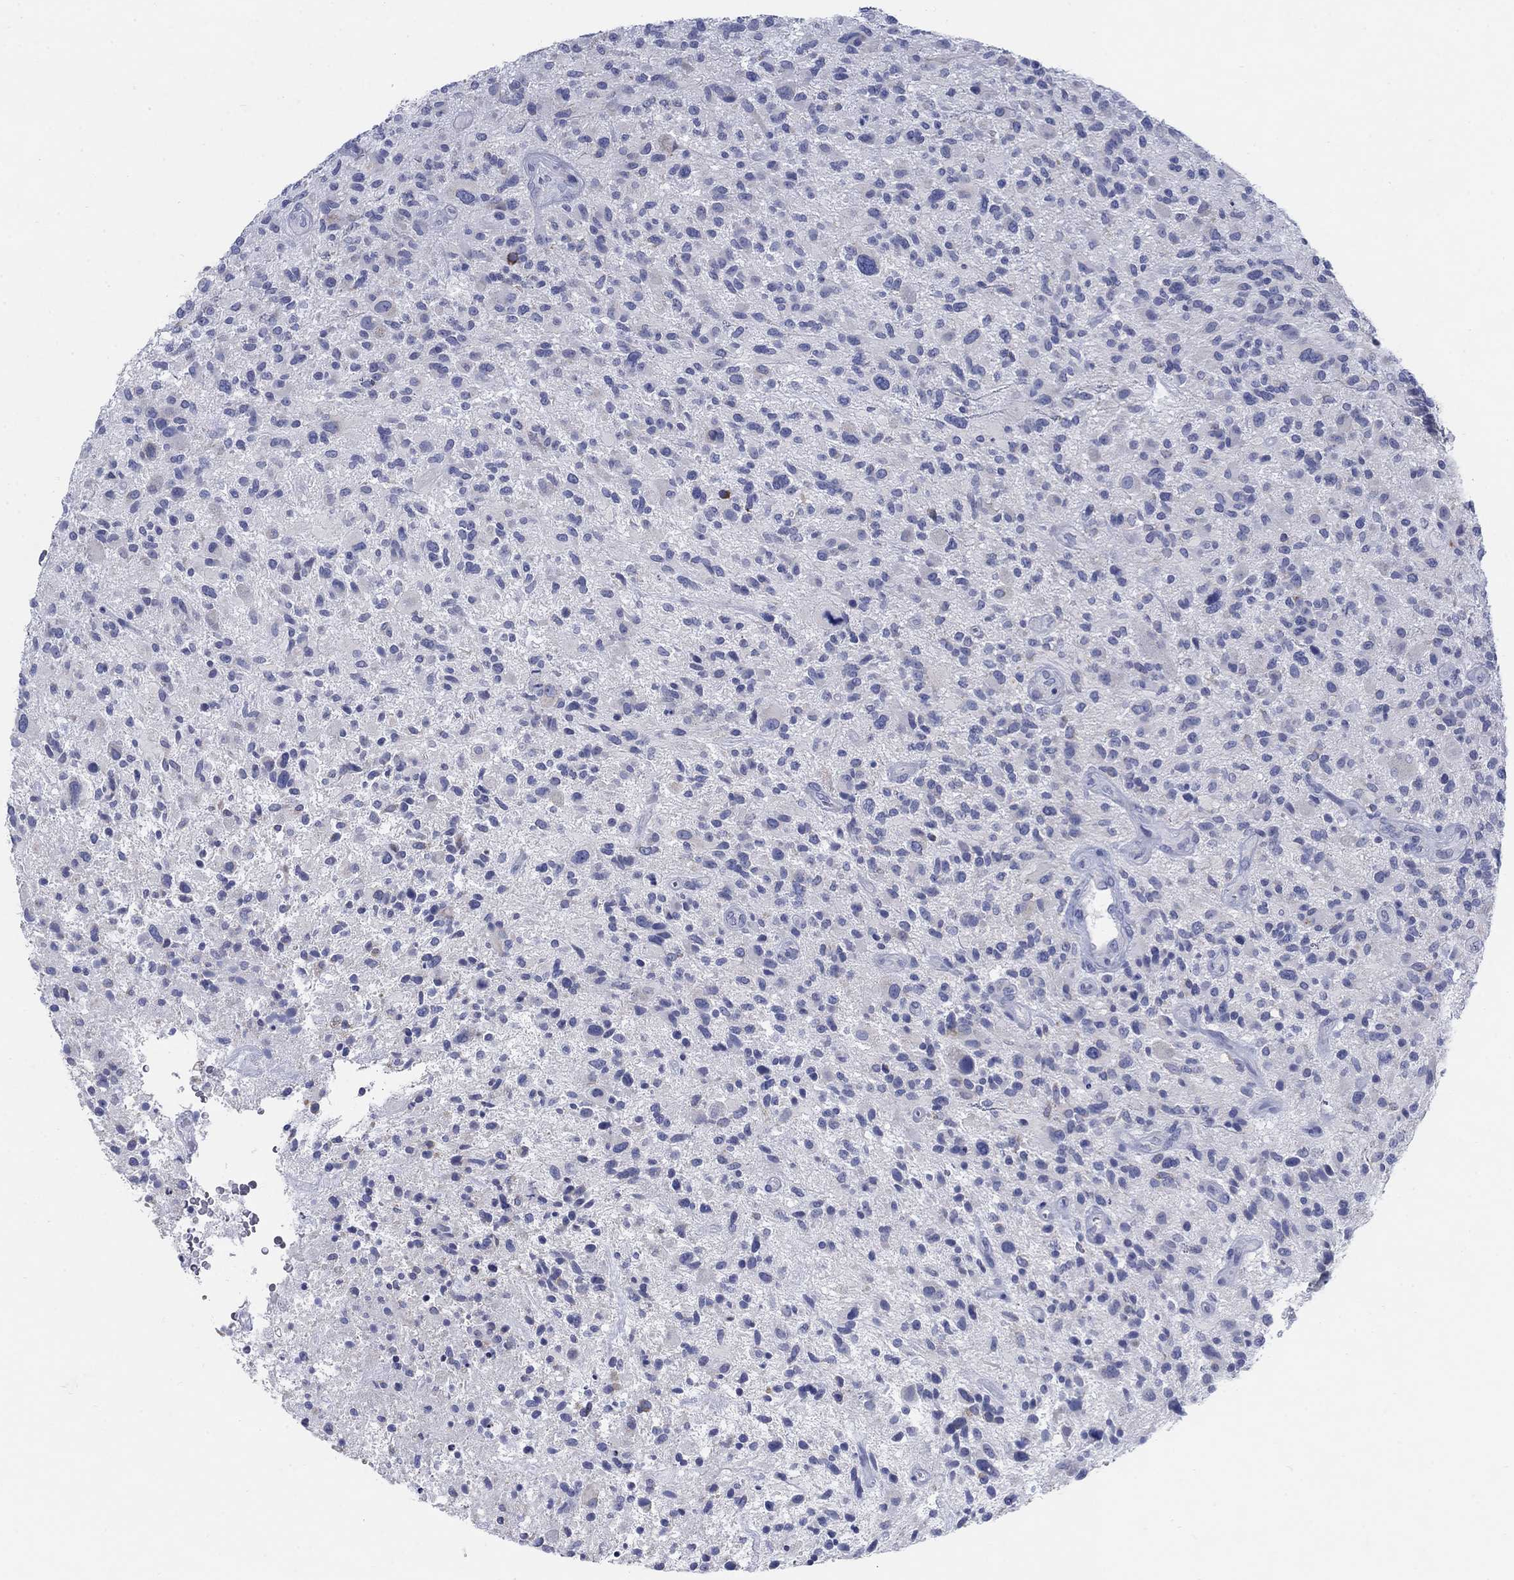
{"staining": {"intensity": "negative", "quantity": "none", "location": "none"}, "tissue": "glioma", "cell_type": "Tumor cells", "image_type": "cancer", "snomed": [{"axis": "morphology", "description": "Glioma, malignant, High grade"}, {"axis": "topography", "description": "Brain"}], "caption": "High-grade glioma (malignant) was stained to show a protein in brown. There is no significant positivity in tumor cells. The staining is performed using DAB brown chromogen with nuclei counter-stained in using hematoxylin.", "gene": "SCCPDH", "patient": {"sex": "male", "age": 47}}